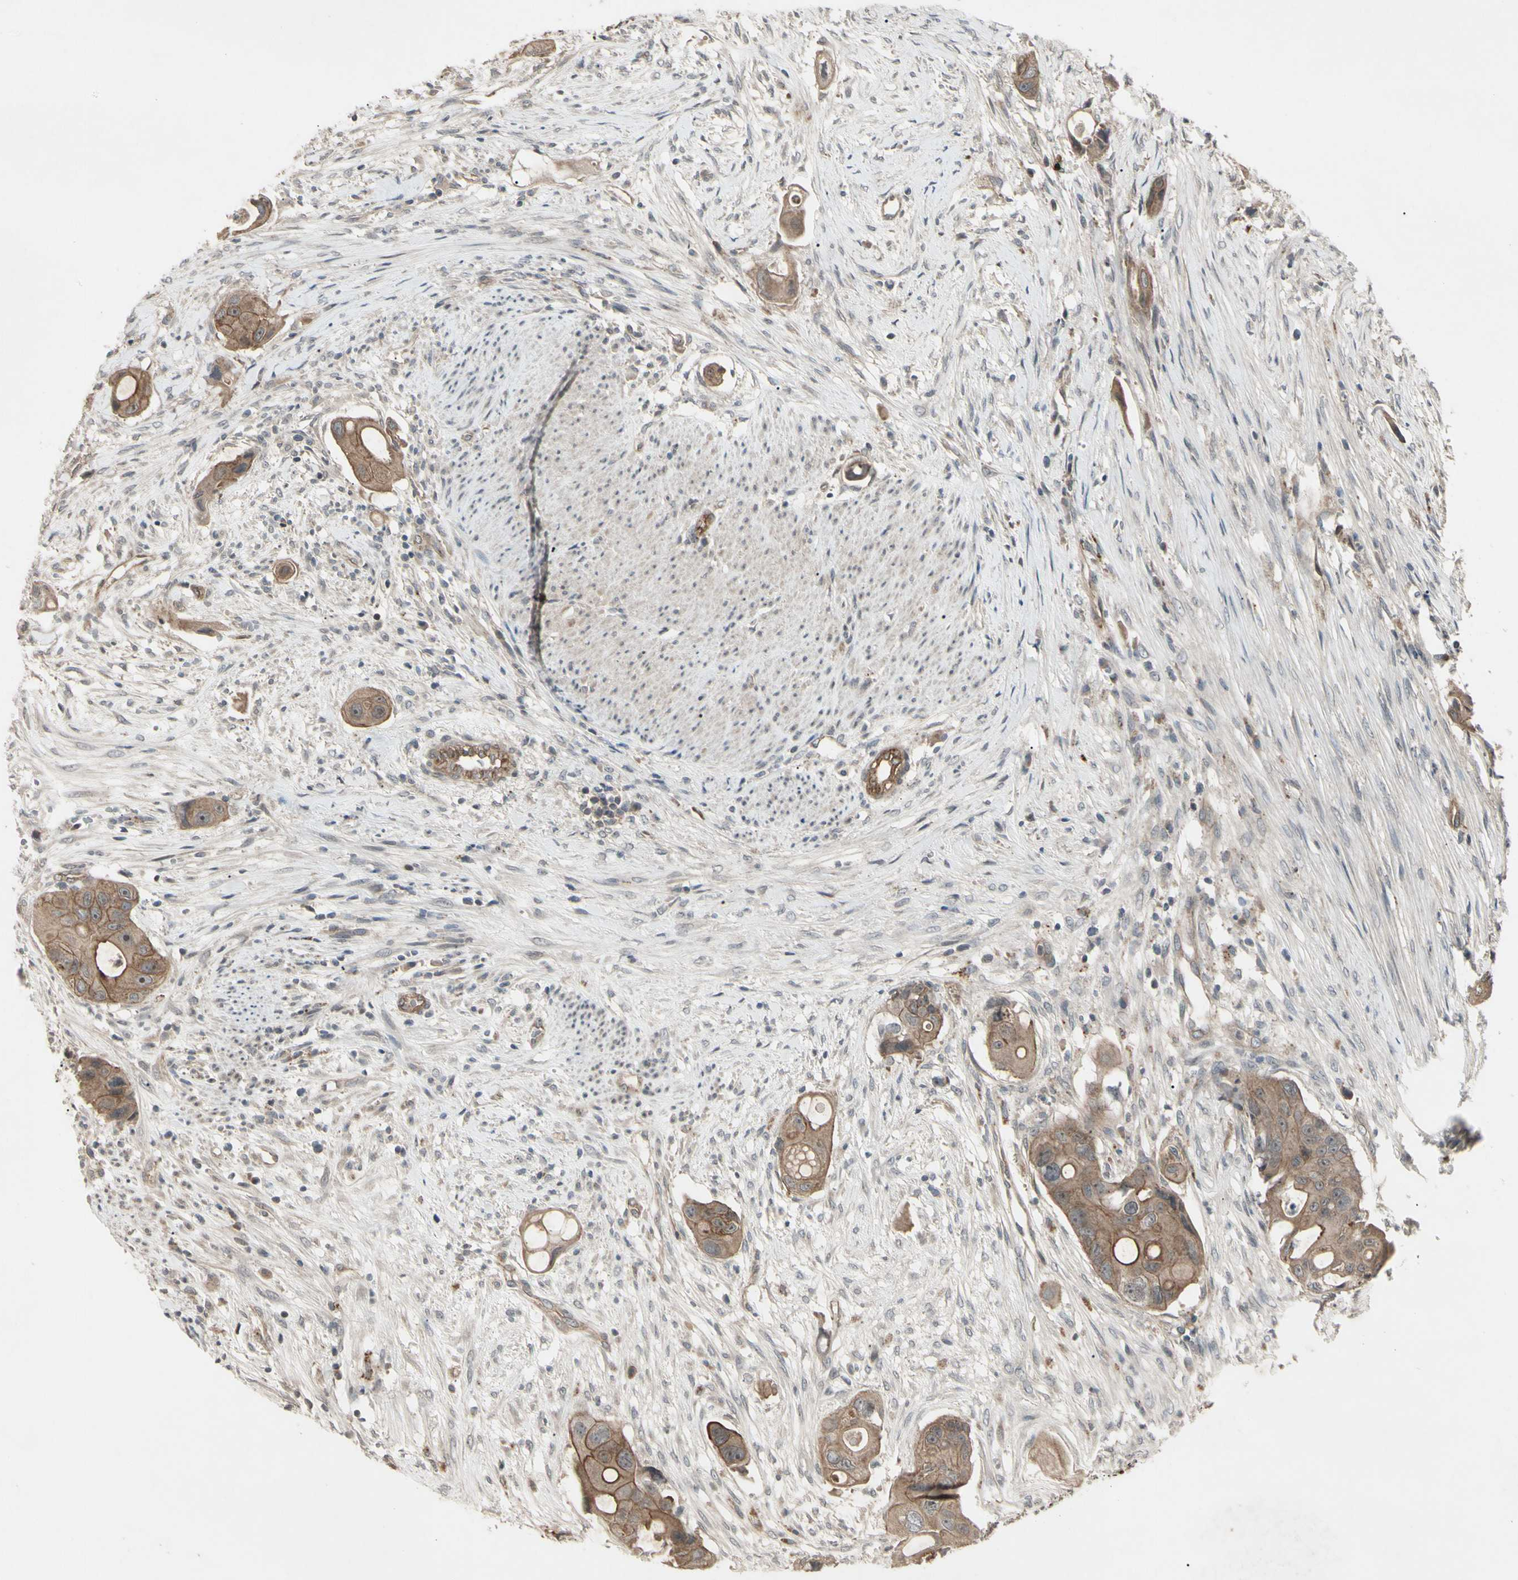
{"staining": {"intensity": "moderate", "quantity": ">75%", "location": "cytoplasmic/membranous"}, "tissue": "colorectal cancer", "cell_type": "Tumor cells", "image_type": "cancer", "snomed": [{"axis": "morphology", "description": "Adenocarcinoma, NOS"}, {"axis": "topography", "description": "Colon"}], "caption": "IHC (DAB (3,3'-diaminobenzidine)) staining of human adenocarcinoma (colorectal) demonstrates moderate cytoplasmic/membranous protein staining in about >75% of tumor cells.", "gene": "JAG1", "patient": {"sex": "female", "age": 57}}